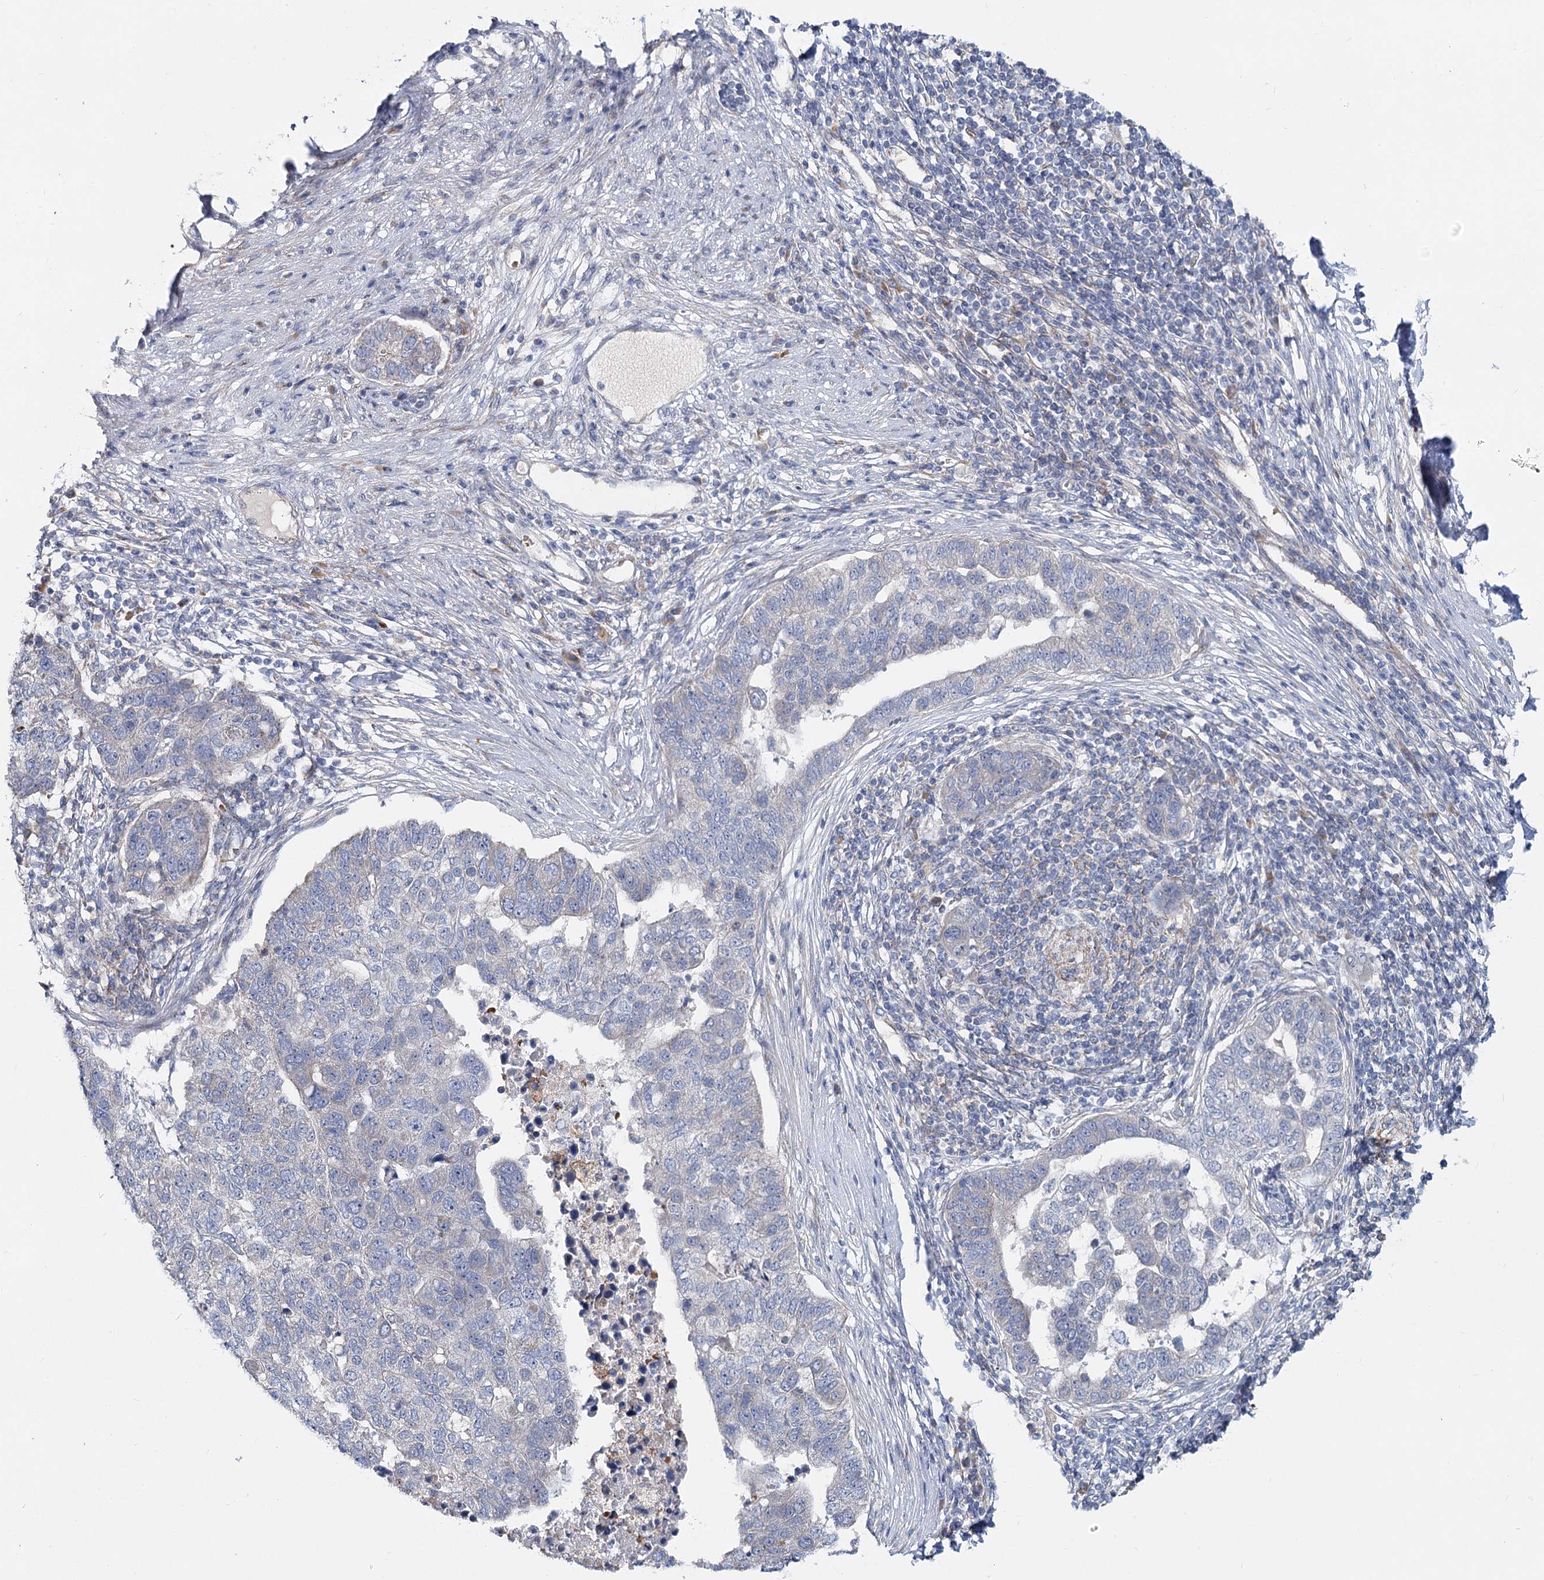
{"staining": {"intensity": "negative", "quantity": "none", "location": "none"}, "tissue": "pancreatic cancer", "cell_type": "Tumor cells", "image_type": "cancer", "snomed": [{"axis": "morphology", "description": "Adenocarcinoma, NOS"}, {"axis": "topography", "description": "Pancreas"}], "caption": "This is a photomicrograph of IHC staining of pancreatic cancer, which shows no staining in tumor cells. (IHC, brightfield microscopy, high magnification).", "gene": "CIB4", "patient": {"sex": "female", "age": 61}}